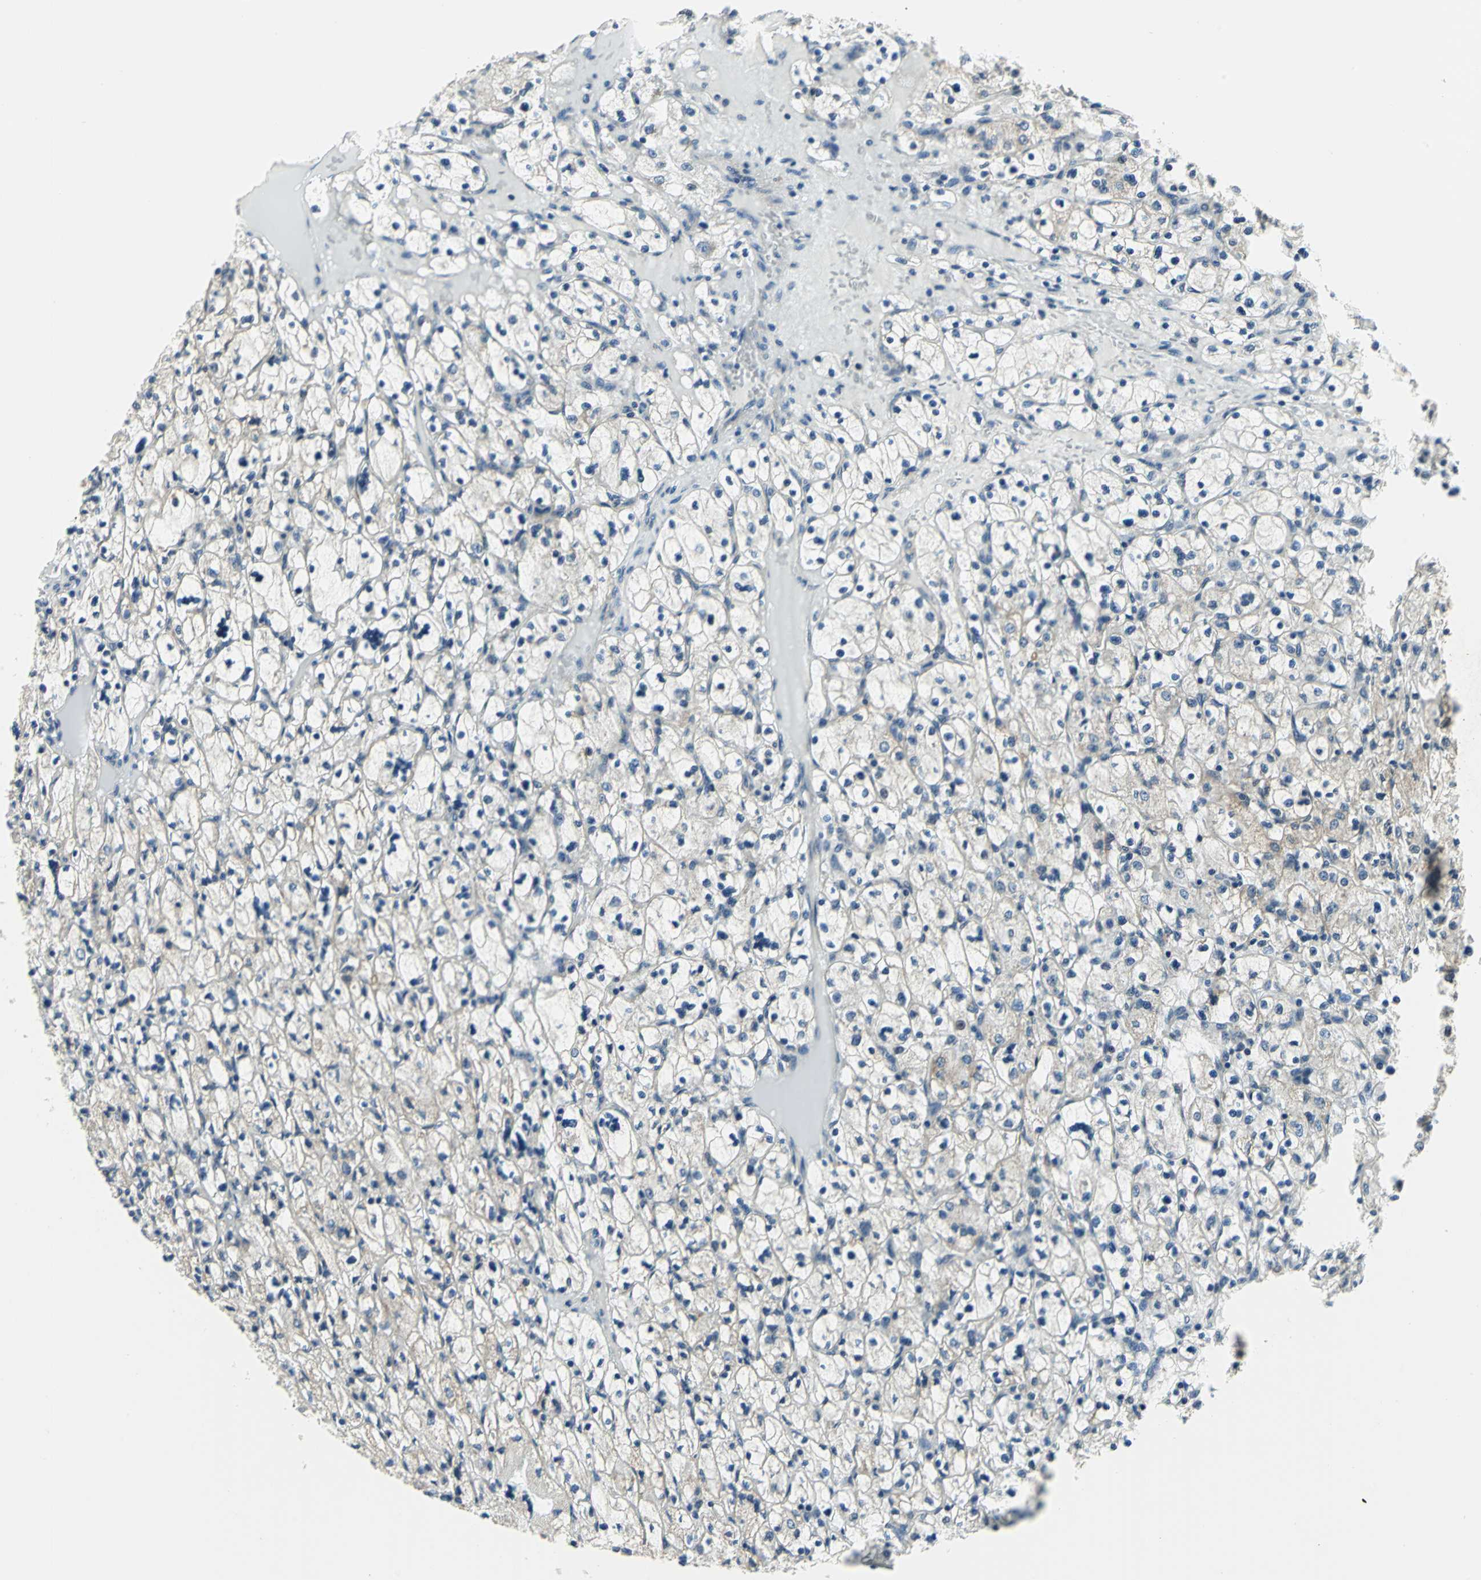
{"staining": {"intensity": "weak", "quantity": "<25%", "location": "cytoplasmic/membranous"}, "tissue": "renal cancer", "cell_type": "Tumor cells", "image_type": "cancer", "snomed": [{"axis": "morphology", "description": "Adenocarcinoma, NOS"}, {"axis": "topography", "description": "Kidney"}], "caption": "High magnification brightfield microscopy of renal adenocarcinoma stained with DAB (3,3'-diaminobenzidine) (brown) and counterstained with hematoxylin (blue): tumor cells show no significant expression.", "gene": "PLAGL2", "patient": {"sex": "female", "age": 83}}